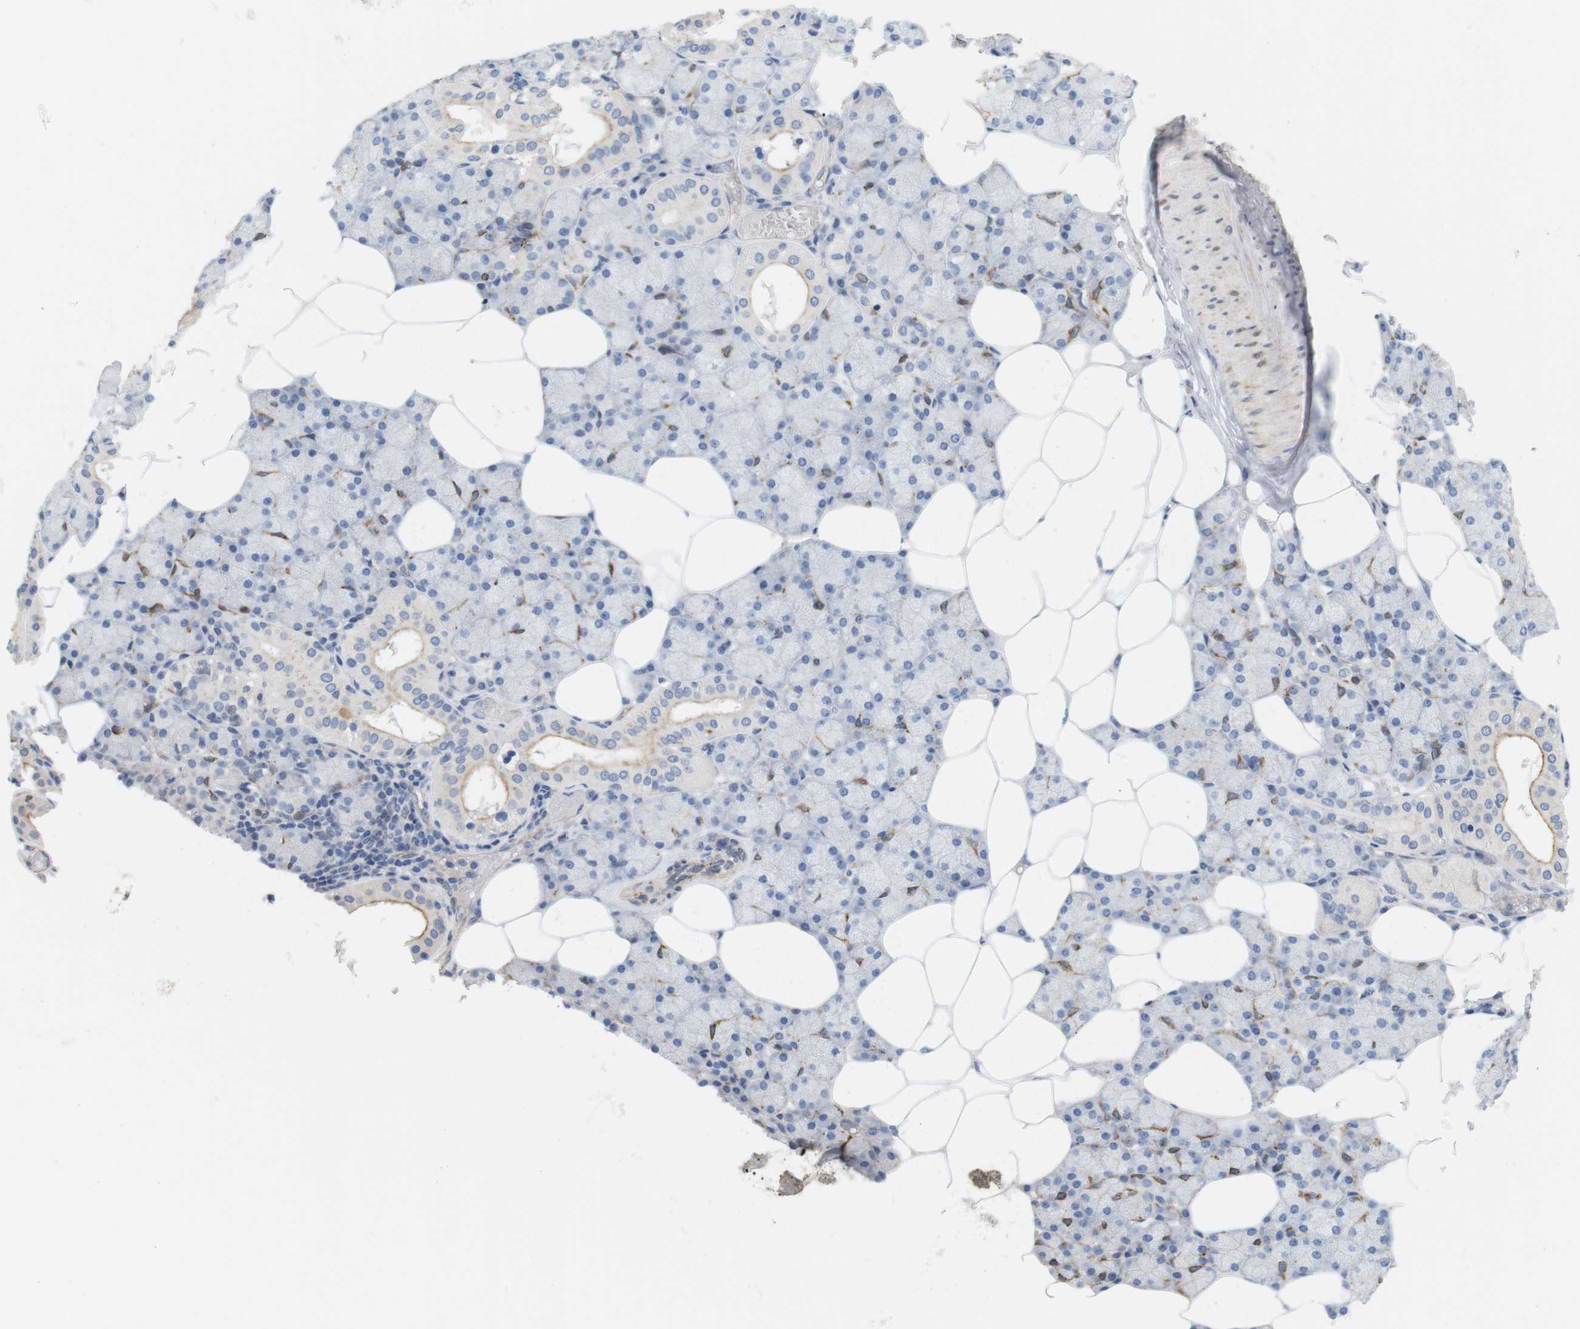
{"staining": {"intensity": "moderate", "quantity": "25%-75%", "location": "cytoplasmic/membranous"}, "tissue": "salivary gland", "cell_type": "Glandular cells", "image_type": "normal", "snomed": [{"axis": "morphology", "description": "Normal tissue, NOS"}, {"axis": "topography", "description": "Salivary gland"}], "caption": "Normal salivary gland exhibits moderate cytoplasmic/membranous staining in approximately 25%-75% of glandular cells, visualized by immunohistochemistry. Nuclei are stained in blue.", "gene": "ITPR1", "patient": {"sex": "male", "age": 62}}